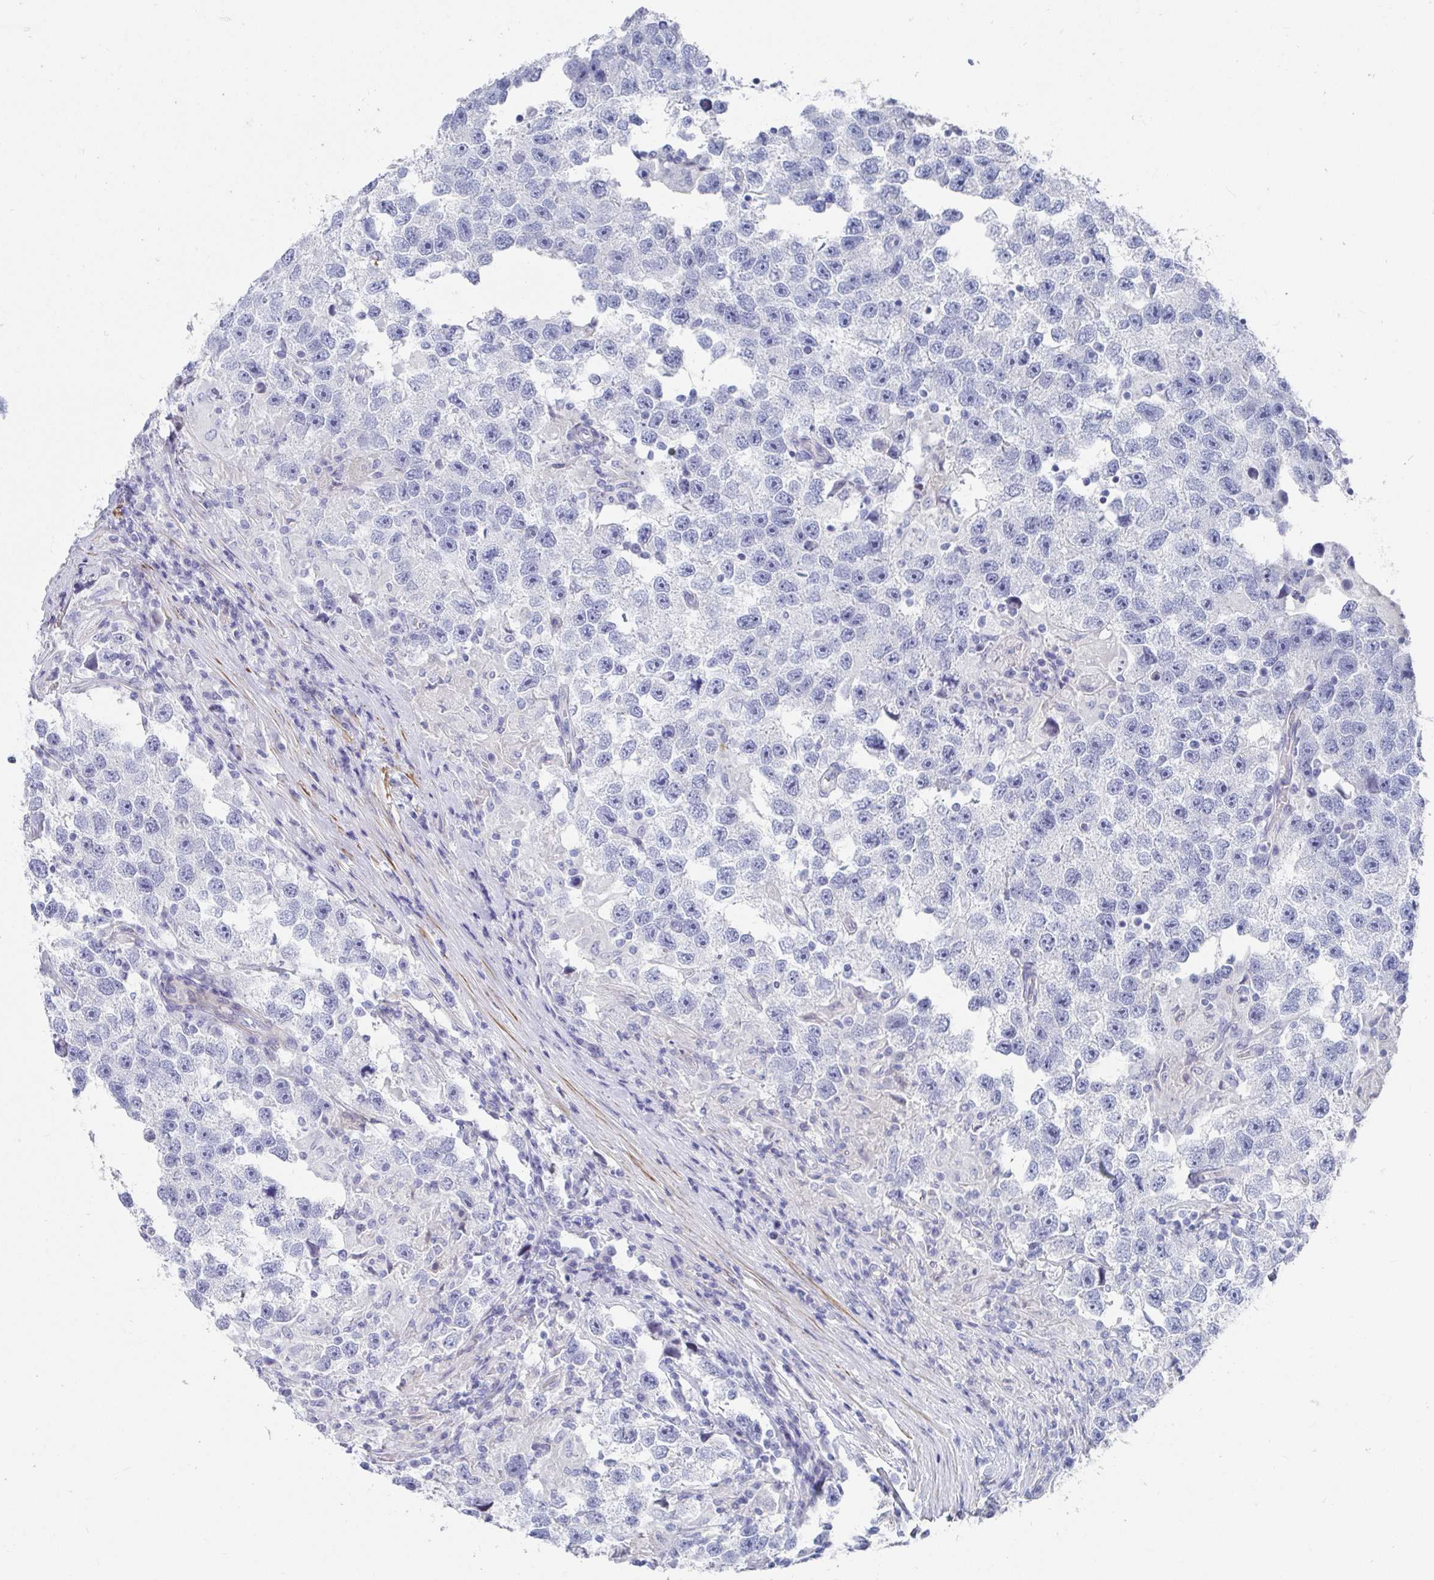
{"staining": {"intensity": "negative", "quantity": "none", "location": "none"}, "tissue": "testis cancer", "cell_type": "Tumor cells", "image_type": "cancer", "snomed": [{"axis": "morphology", "description": "Seminoma, NOS"}, {"axis": "topography", "description": "Testis"}], "caption": "High magnification brightfield microscopy of testis cancer stained with DAB (3,3'-diaminobenzidine) (brown) and counterstained with hematoxylin (blue): tumor cells show no significant staining. (DAB (3,3'-diaminobenzidine) IHC visualized using brightfield microscopy, high magnification).", "gene": "ZFP82", "patient": {"sex": "male", "age": 26}}